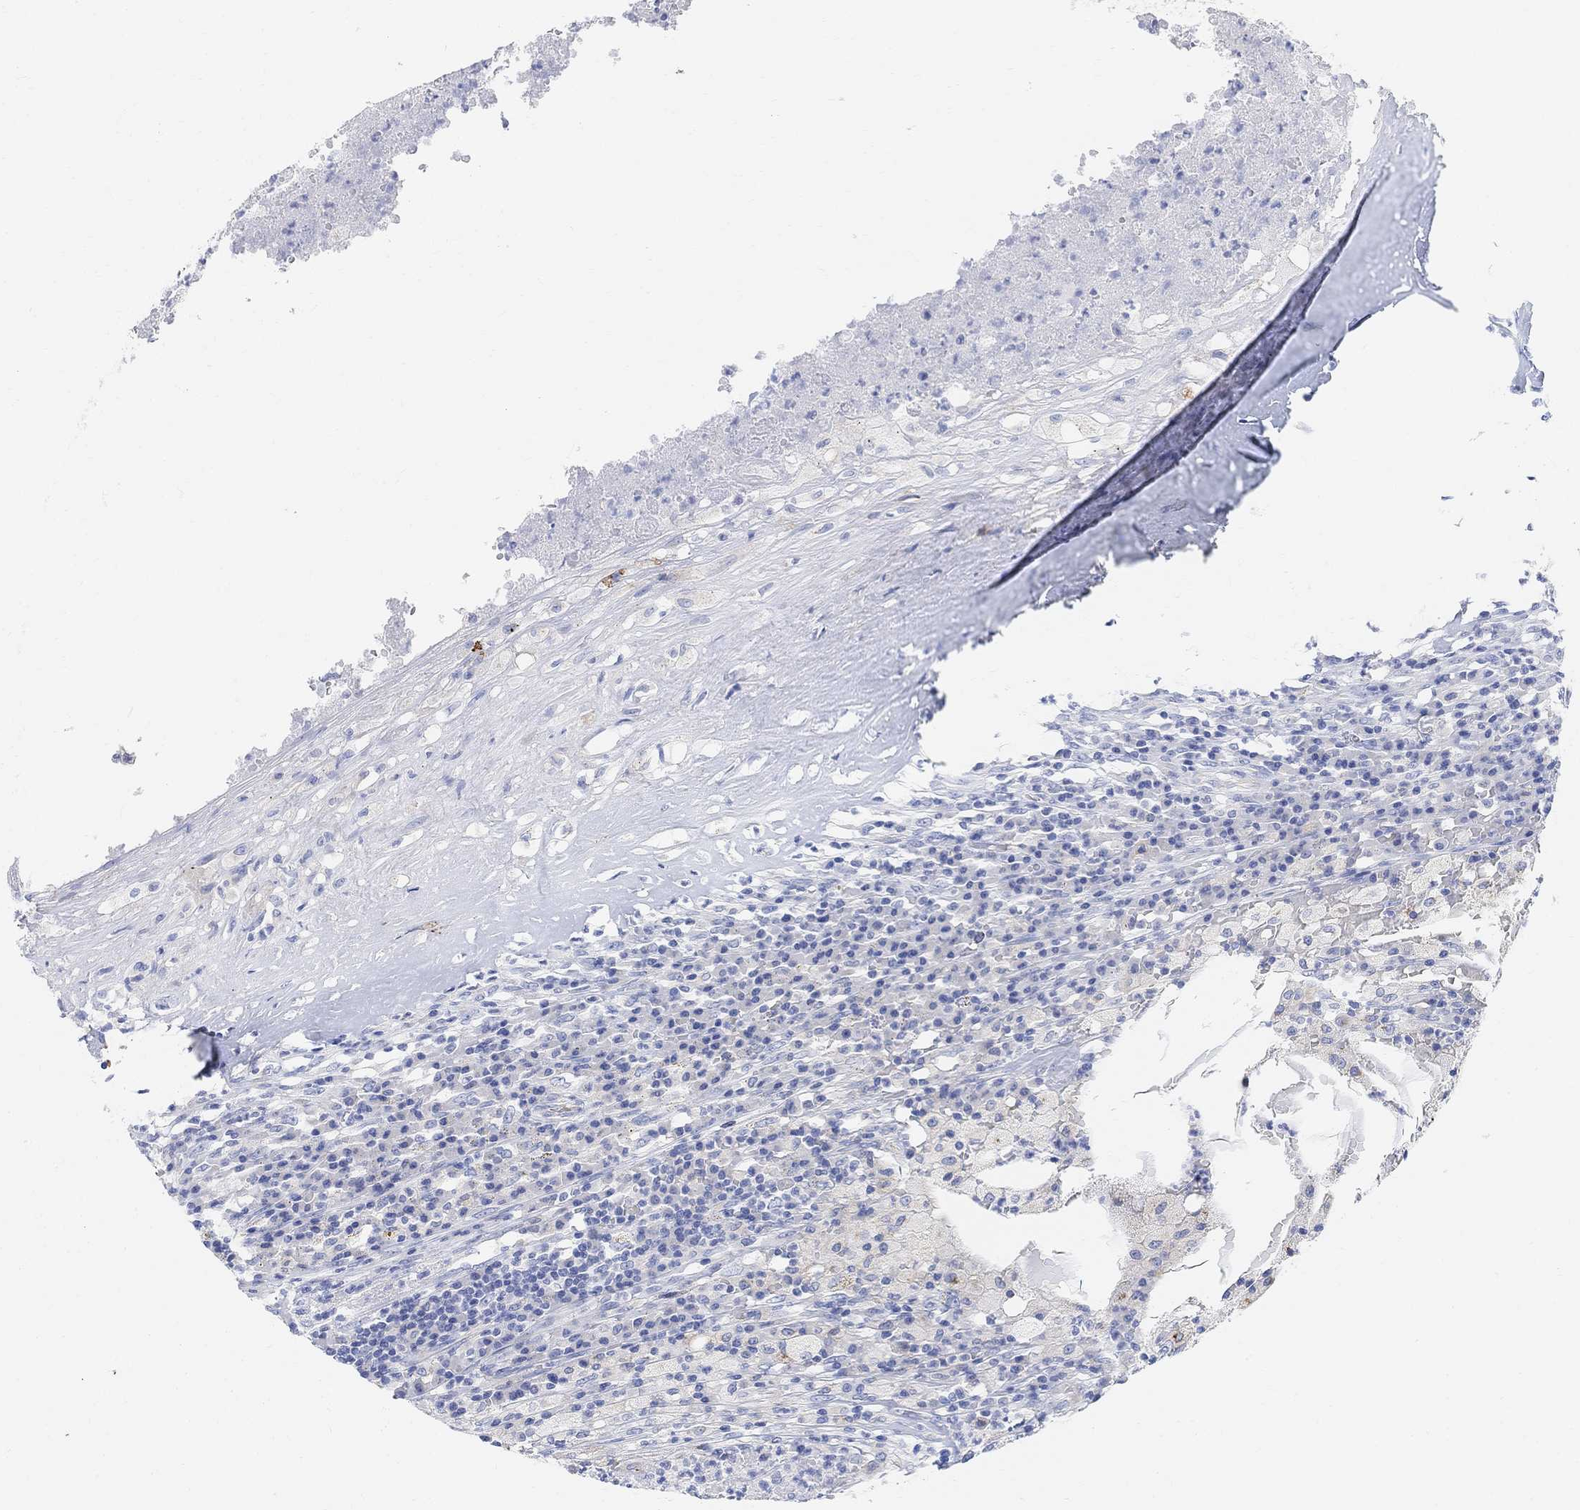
{"staining": {"intensity": "negative", "quantity": "none", "location": "none"}, "tissue": "testis cancer", "cell_type": "Tumor cells", "image_type": "cancer", "snomed": [{"axis": "morphology", "description": "Necrosis, NOS"}, {"axis": "morphology", "description": "Carcinoma, Embryonal, NOS"}, {"axis": "topography", "description": "Testis"}], "caption": "Immunohistochemistry micrograph of neoplastic tissue: testis cancer stained with DAB (3,3'-diaminobenzidine) shows no significant protein staining in tumor cells.", "gene": "RETNLB", "patient": {"sex": "male", "age": 19}}